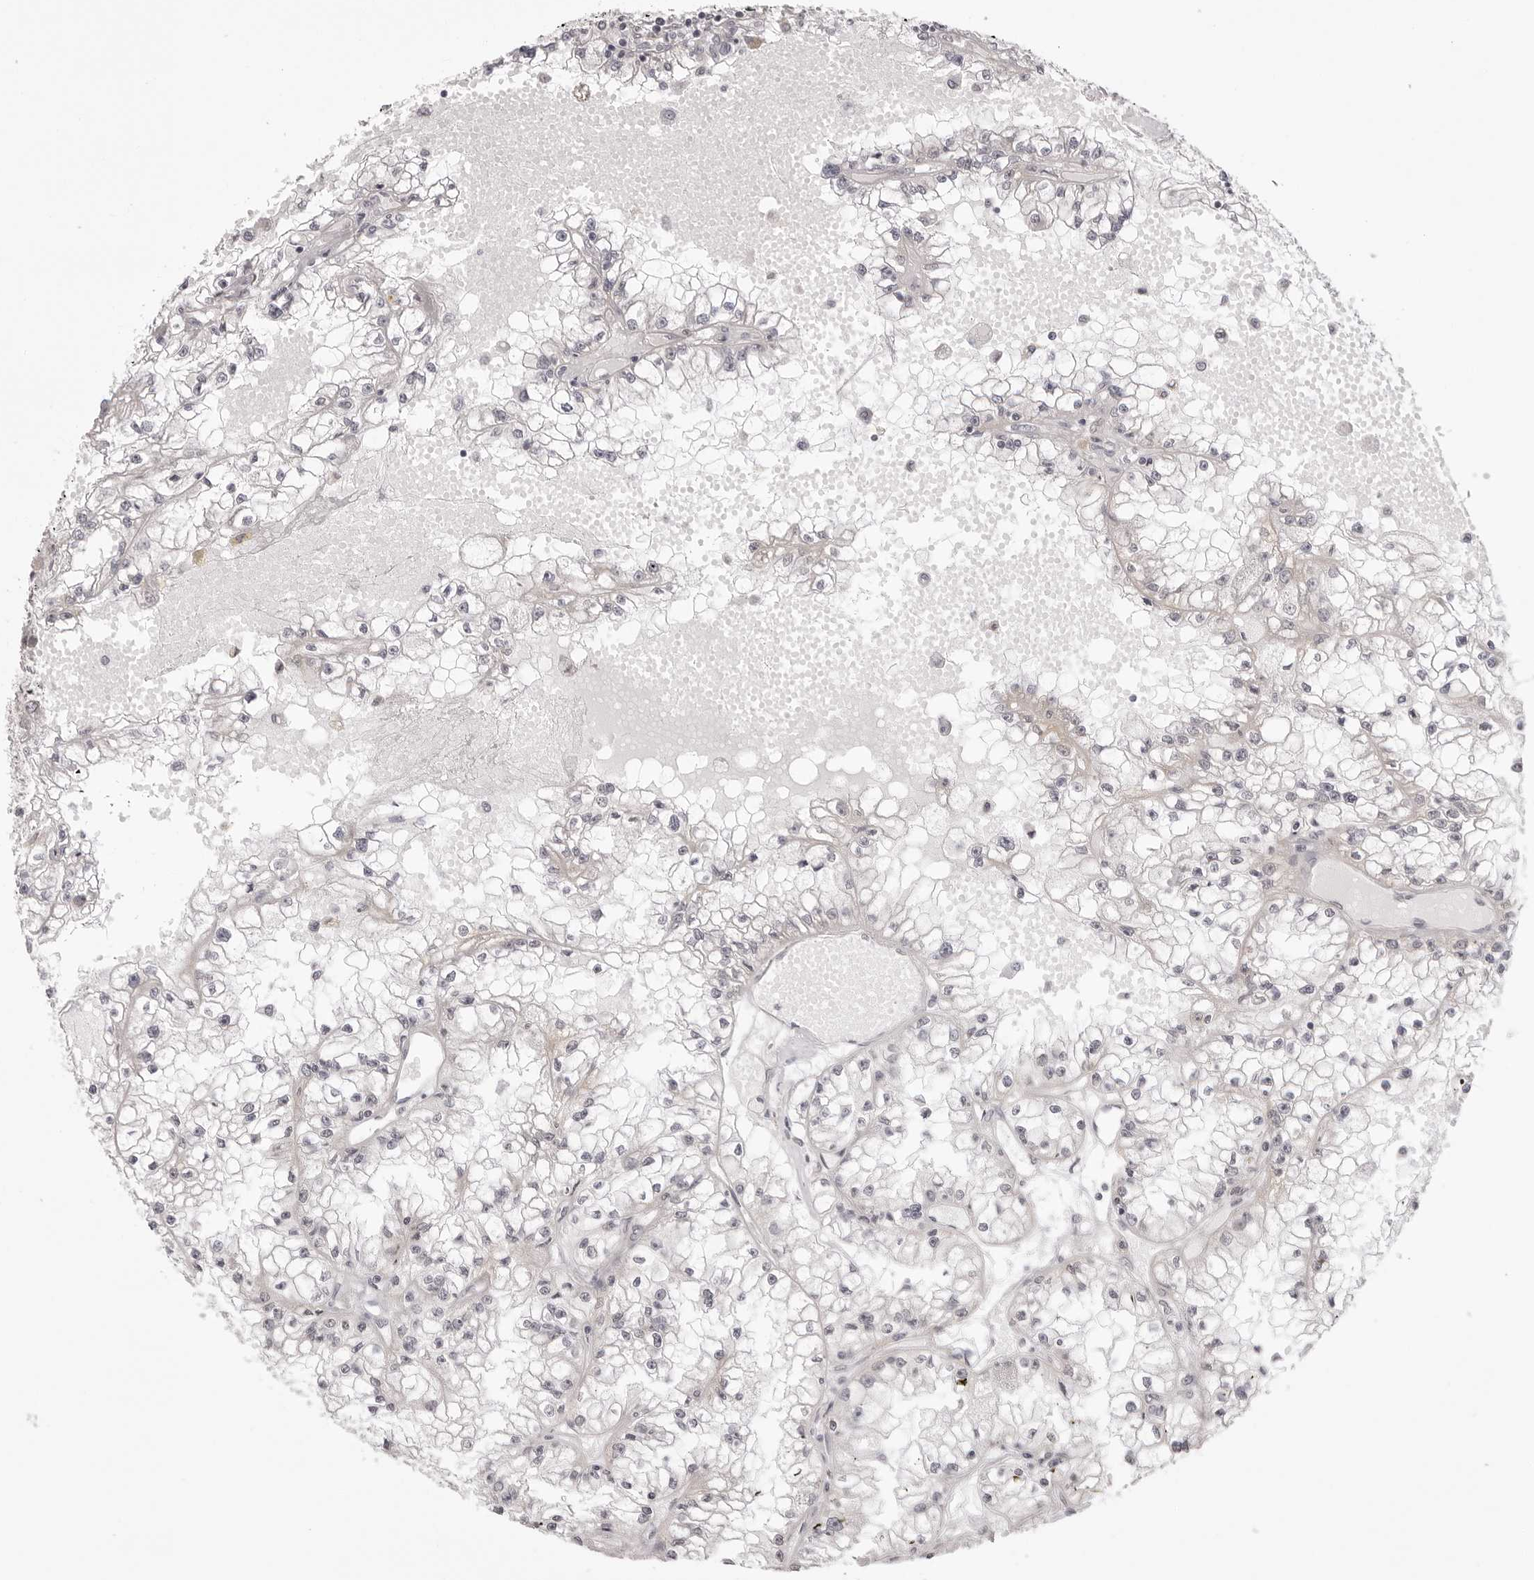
{"staining": {"intensity": "negative", "quantity": "none", "location": "none"}, "tissue": "renal cancer", "cell_type": "Tumor cells", "image_type": "cancer", "snomed": [{"axis": "morphology", "description": "Adenocarcinoma, NOS"}, {"axis": "topography", "description": "Kidney"}], "caption": "The immunohistochemistry photomicrograph has no significant staining in tumor cells of renal cancer (adenocarcinoma) tissue. Brightfield microscopy of IHC stained with DAB (brown) and hematoxylin (blue), captured at high magnification.", "gene": "ZC3H11A", "patient": {"sex": "male", "age": 56}}